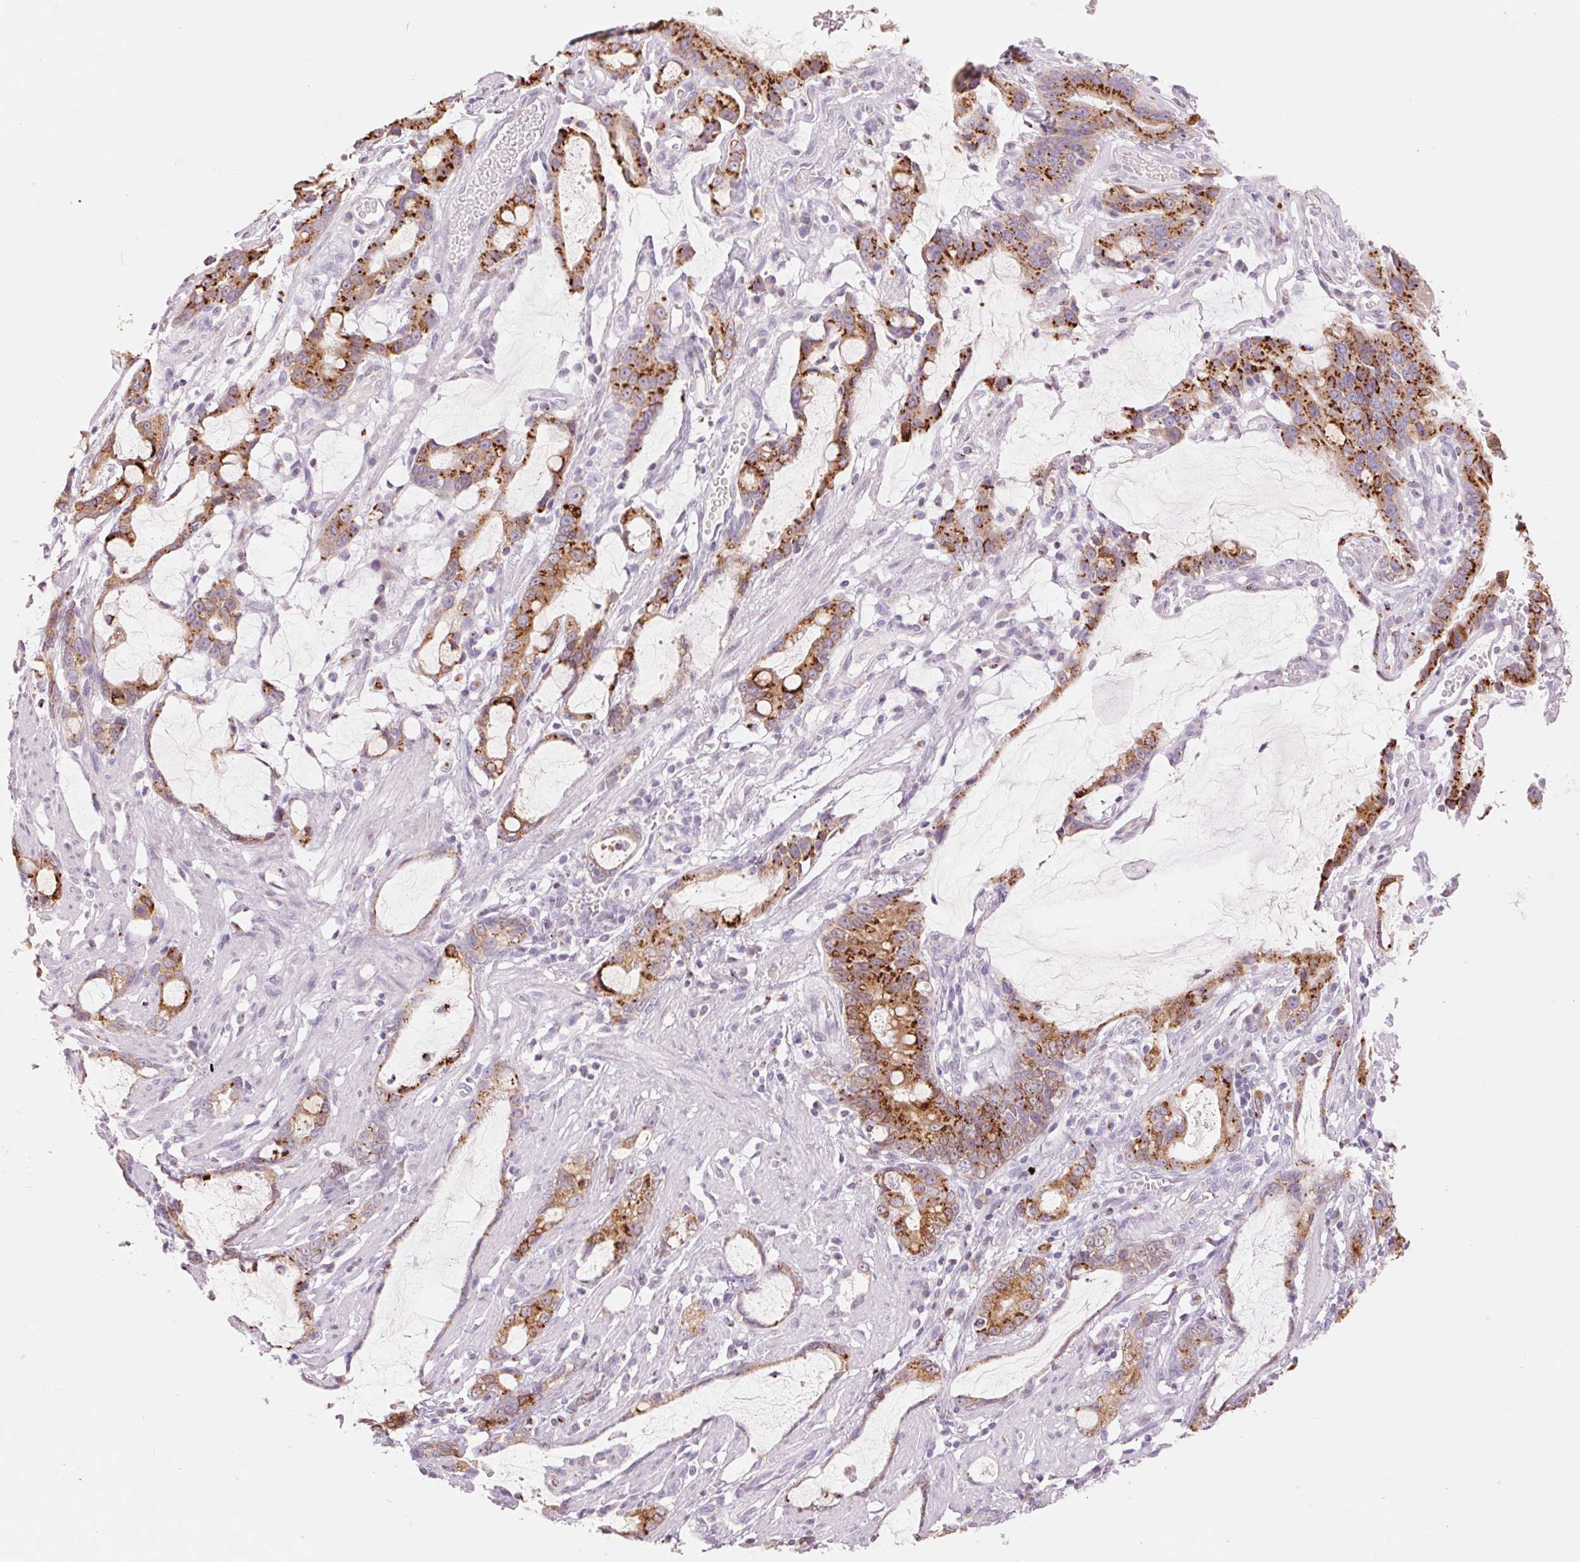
{"staining": {"intensity": "moderate", "quantity": ">75%", "location": "cytoplasmic/membranous"}, "tissue": "stomach cancer", "cell_type": "Tumor cells", "image_type": "cancer", "snomed": [{"axis": "morphology", "description": "Adenocarcinoma, NOS"}, {"axis": "topography", "description": "Stomach"}], "caption": "About >75% of tumor cells in human stomach cancer demonstrate moderate cytoplasmic/membranous protein positivity as visualized by brown immunohistochemical staining.", "gene": "GALNT7", "patient": {"sex": "male", "age": 55}}